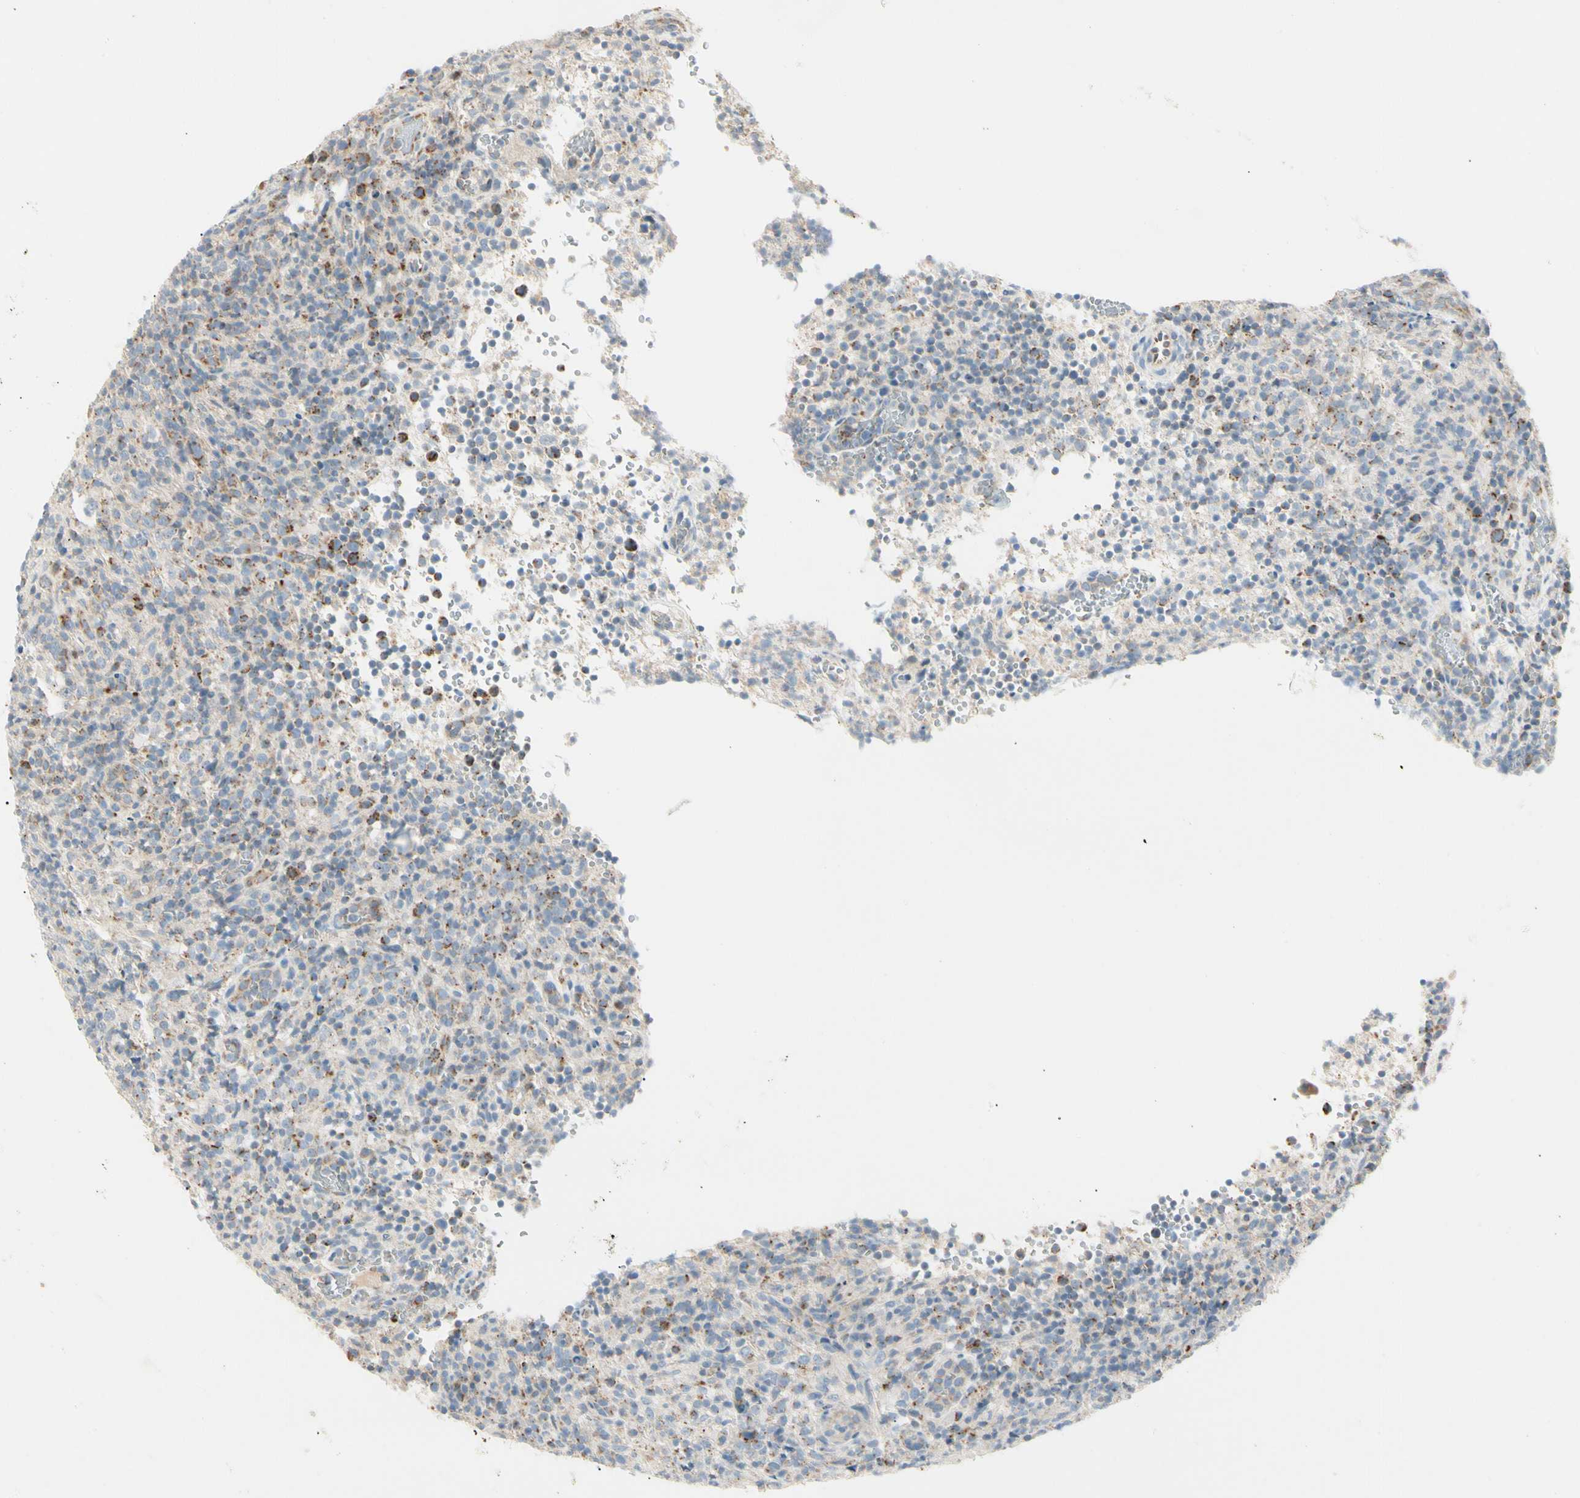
{"staining": {"intensity": "moderate", "quantity": "25%-75%", "location": "cytoplasmic/membranous"}, "tissue": "lymphoma", "cell_type": "Tumor cells", "image_type": "cancer", "snomed": [{"axis": "morphology", "description": "Malignant lymphoma, non-Hodgkin's type, High grade"}, {"axis": "topography", "description": "Lymph node"}], "caption": "The immunohistochemical stain labels moderate cytoplasmic/membranous expression in tumor cells of lymphoma tissue. The protein is shown in brown color, while the nuclei are stained blue.", "gene": "ALDH18A1", "patient": {"sex": "female", "age": 76}}